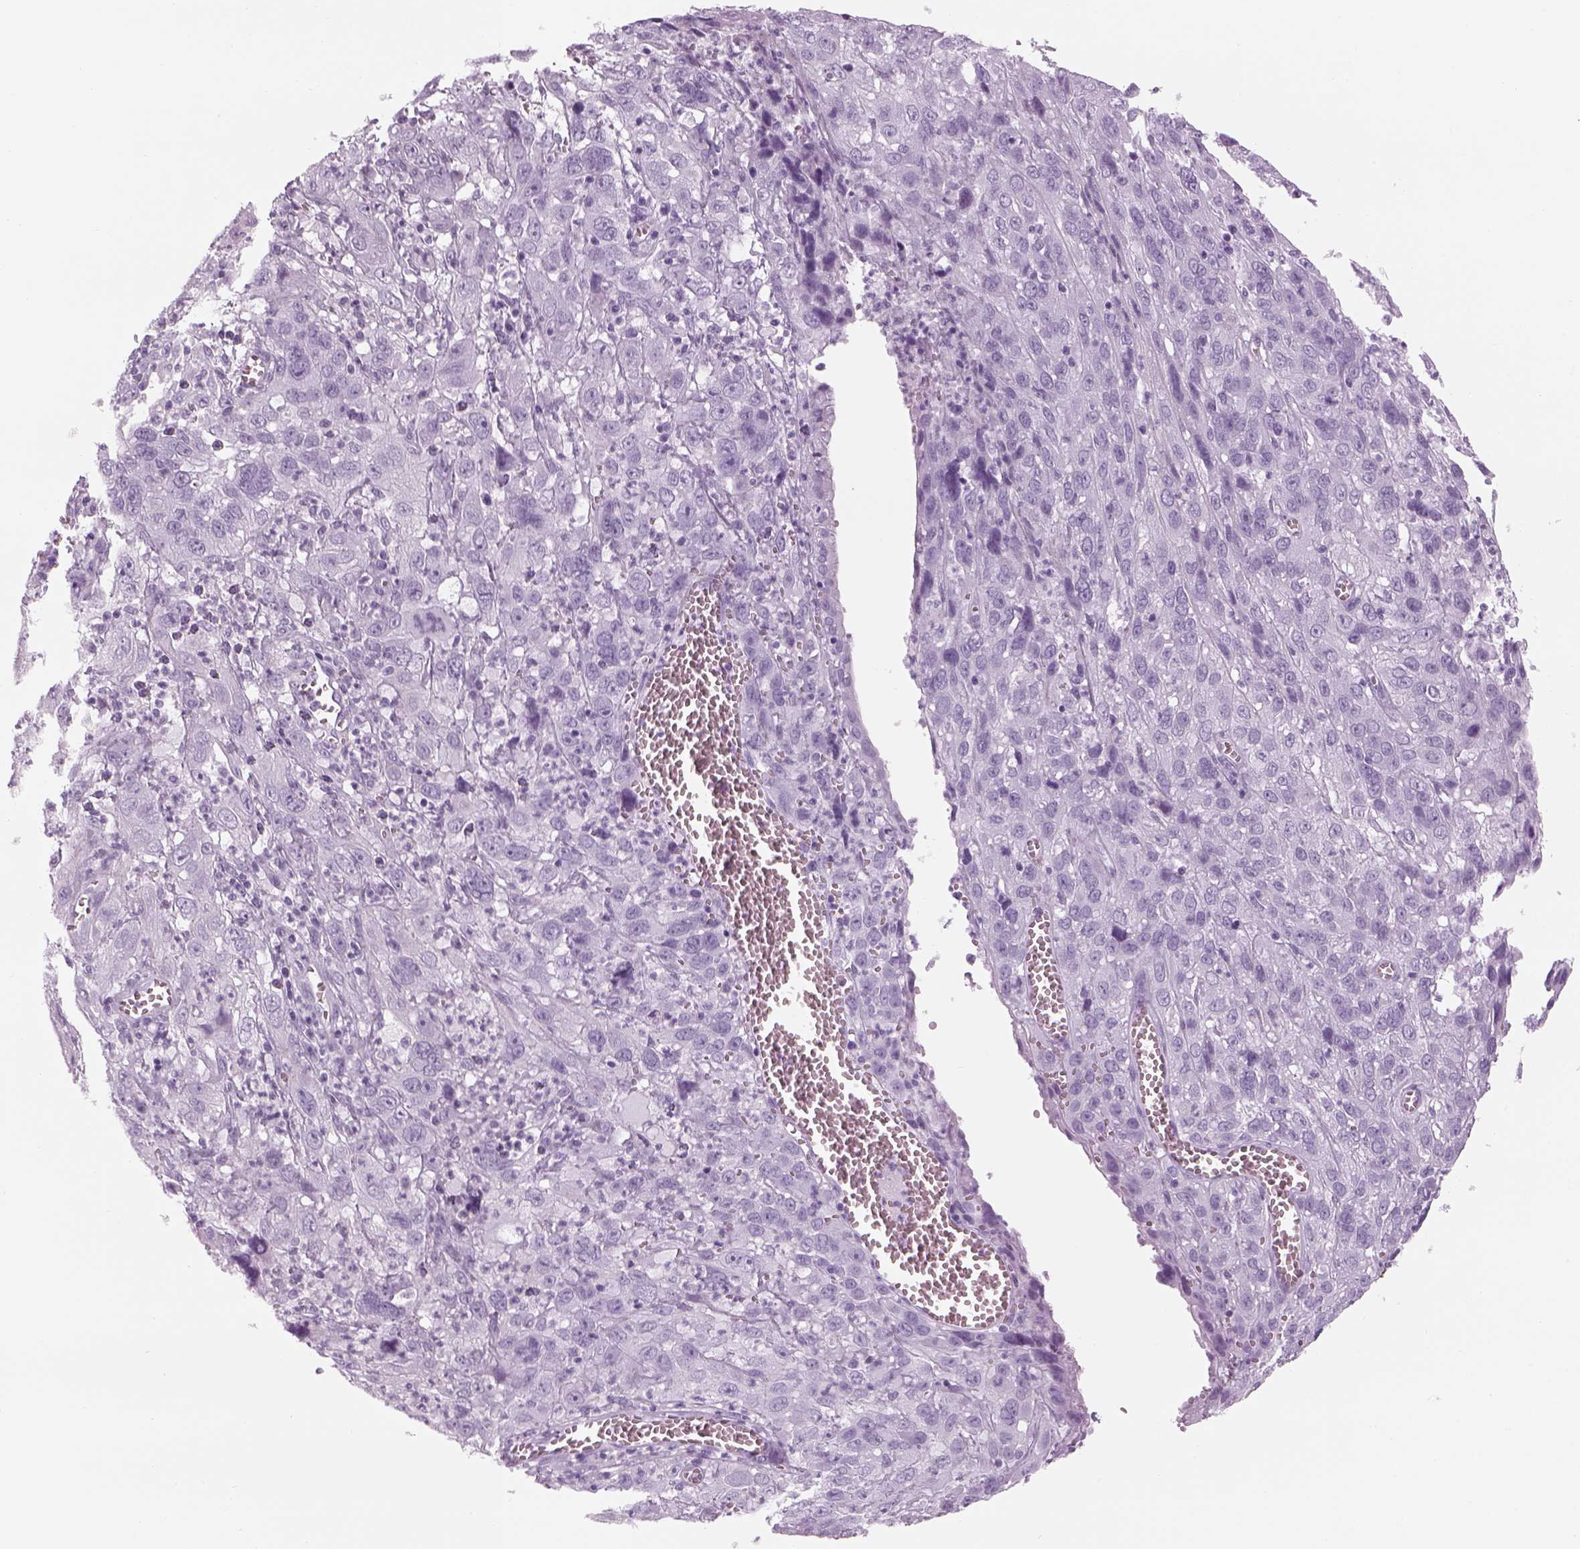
{"staining": {"intensity": "negative", "quantity": "none", "location": "none"}, "tissue": "cervical cancer", "cell_type": "Tumor cells", "image_type": "cancer", "snomed": [{"axis": "morphology", "description": "Squamous cell carcinoma, NOS"}, {"axis": "topography", "description": "Cervix"}], "caption": "Tumor cells are negative for brown protein staining in cervical squamous cell carcinoma. (DAB IHC, high magnification).", "gene": "PABPC1L2B", "patient": {"sex": "female", "age": 32}}